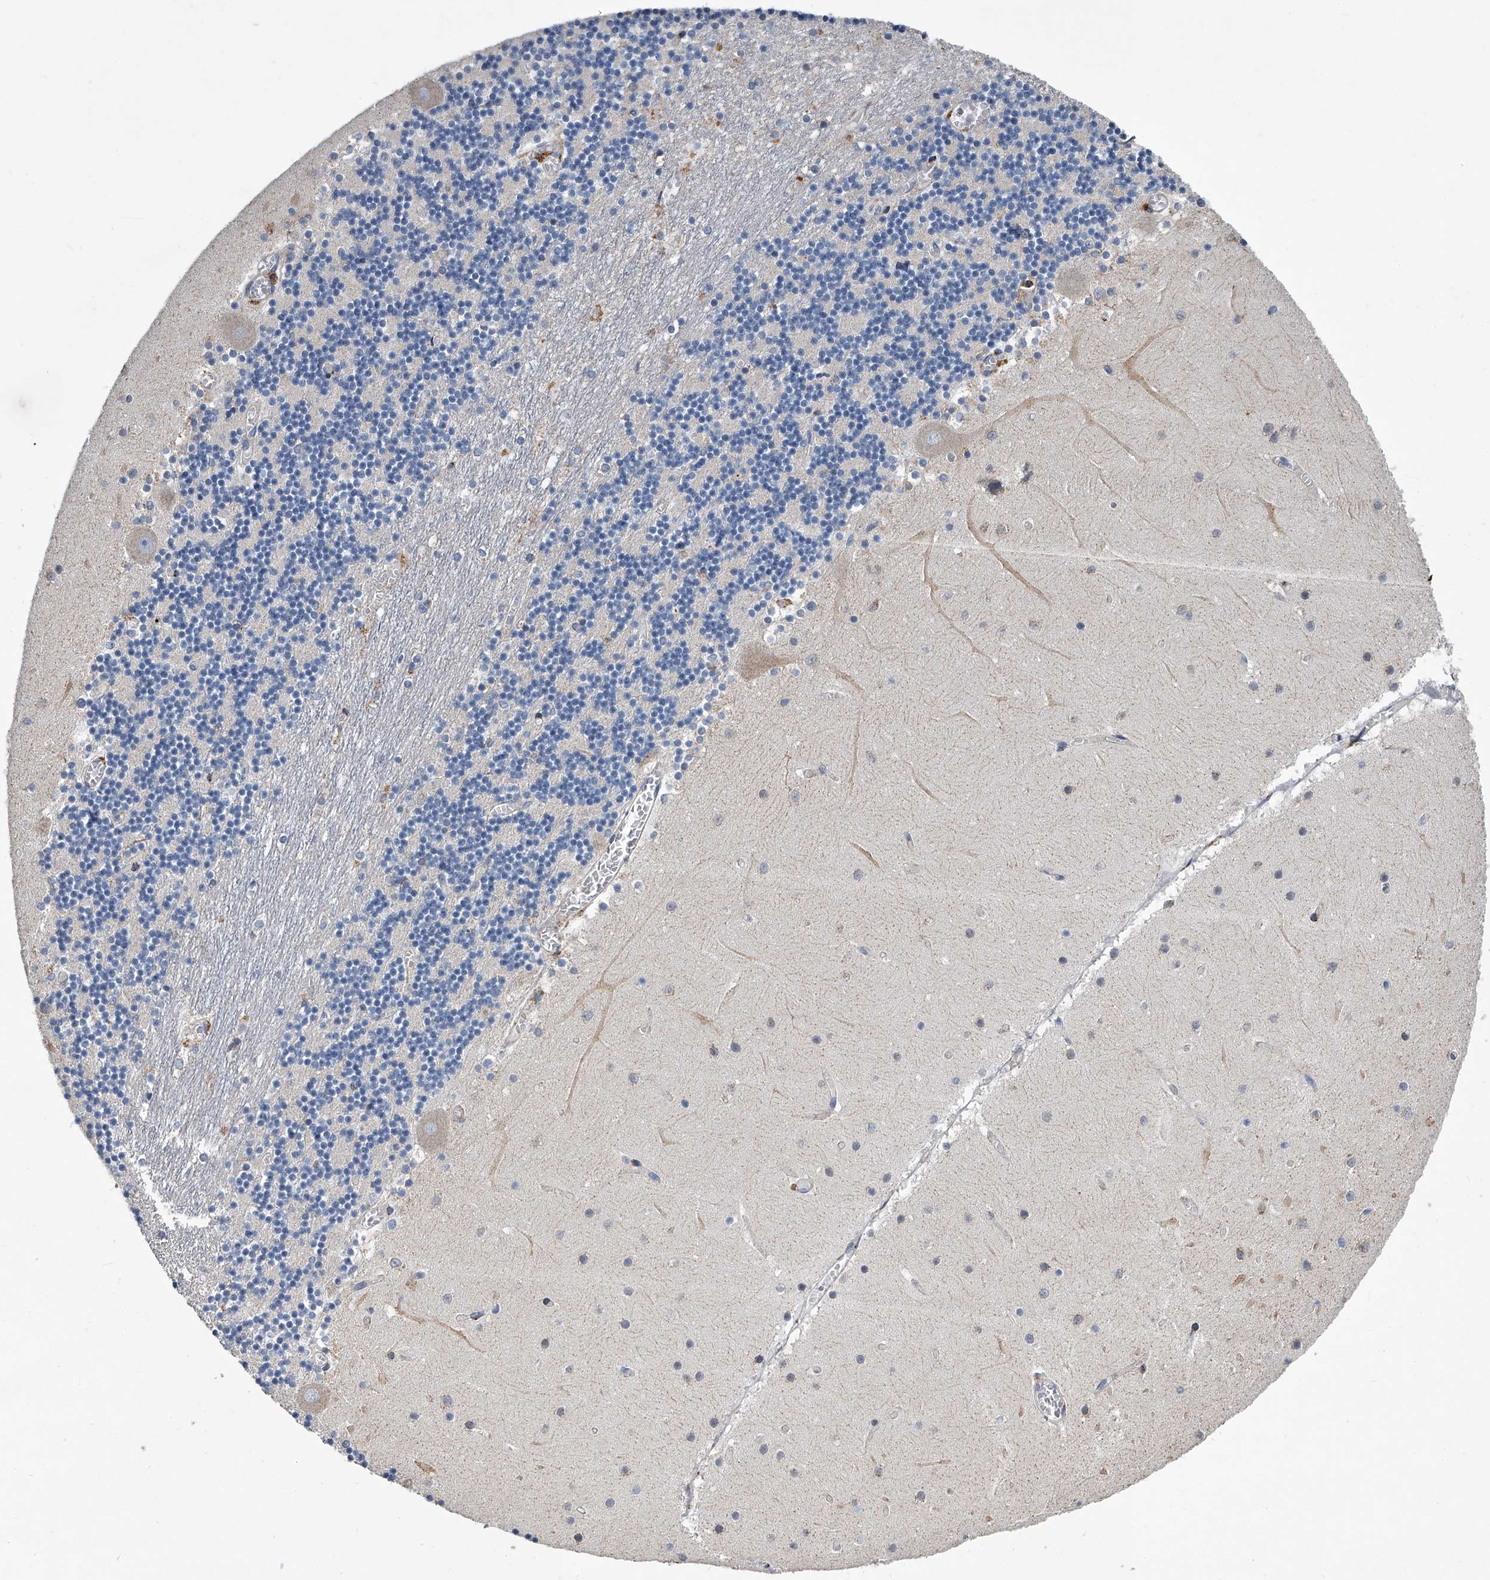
{"staining": {"intensity": "negative", "quantity": "none", "location": "none"}, "tissue": "cerebellum", "cell_type": "Cells in granular layer", "image_type": "normal", "snomed": [{"axis": "morphology", "description": "Normal tissue, NOS"}, {"axis": "topography", "description": "Cerebellum"}], "caption": "Immunohistochemistry (IHC) histopathology image of unremarkable cerebellum stained for a protein (brown), which displays no expression in cells in granular layer.", "gene": "TMEM63C", "patient": {"sex": "female", "age": 28}}